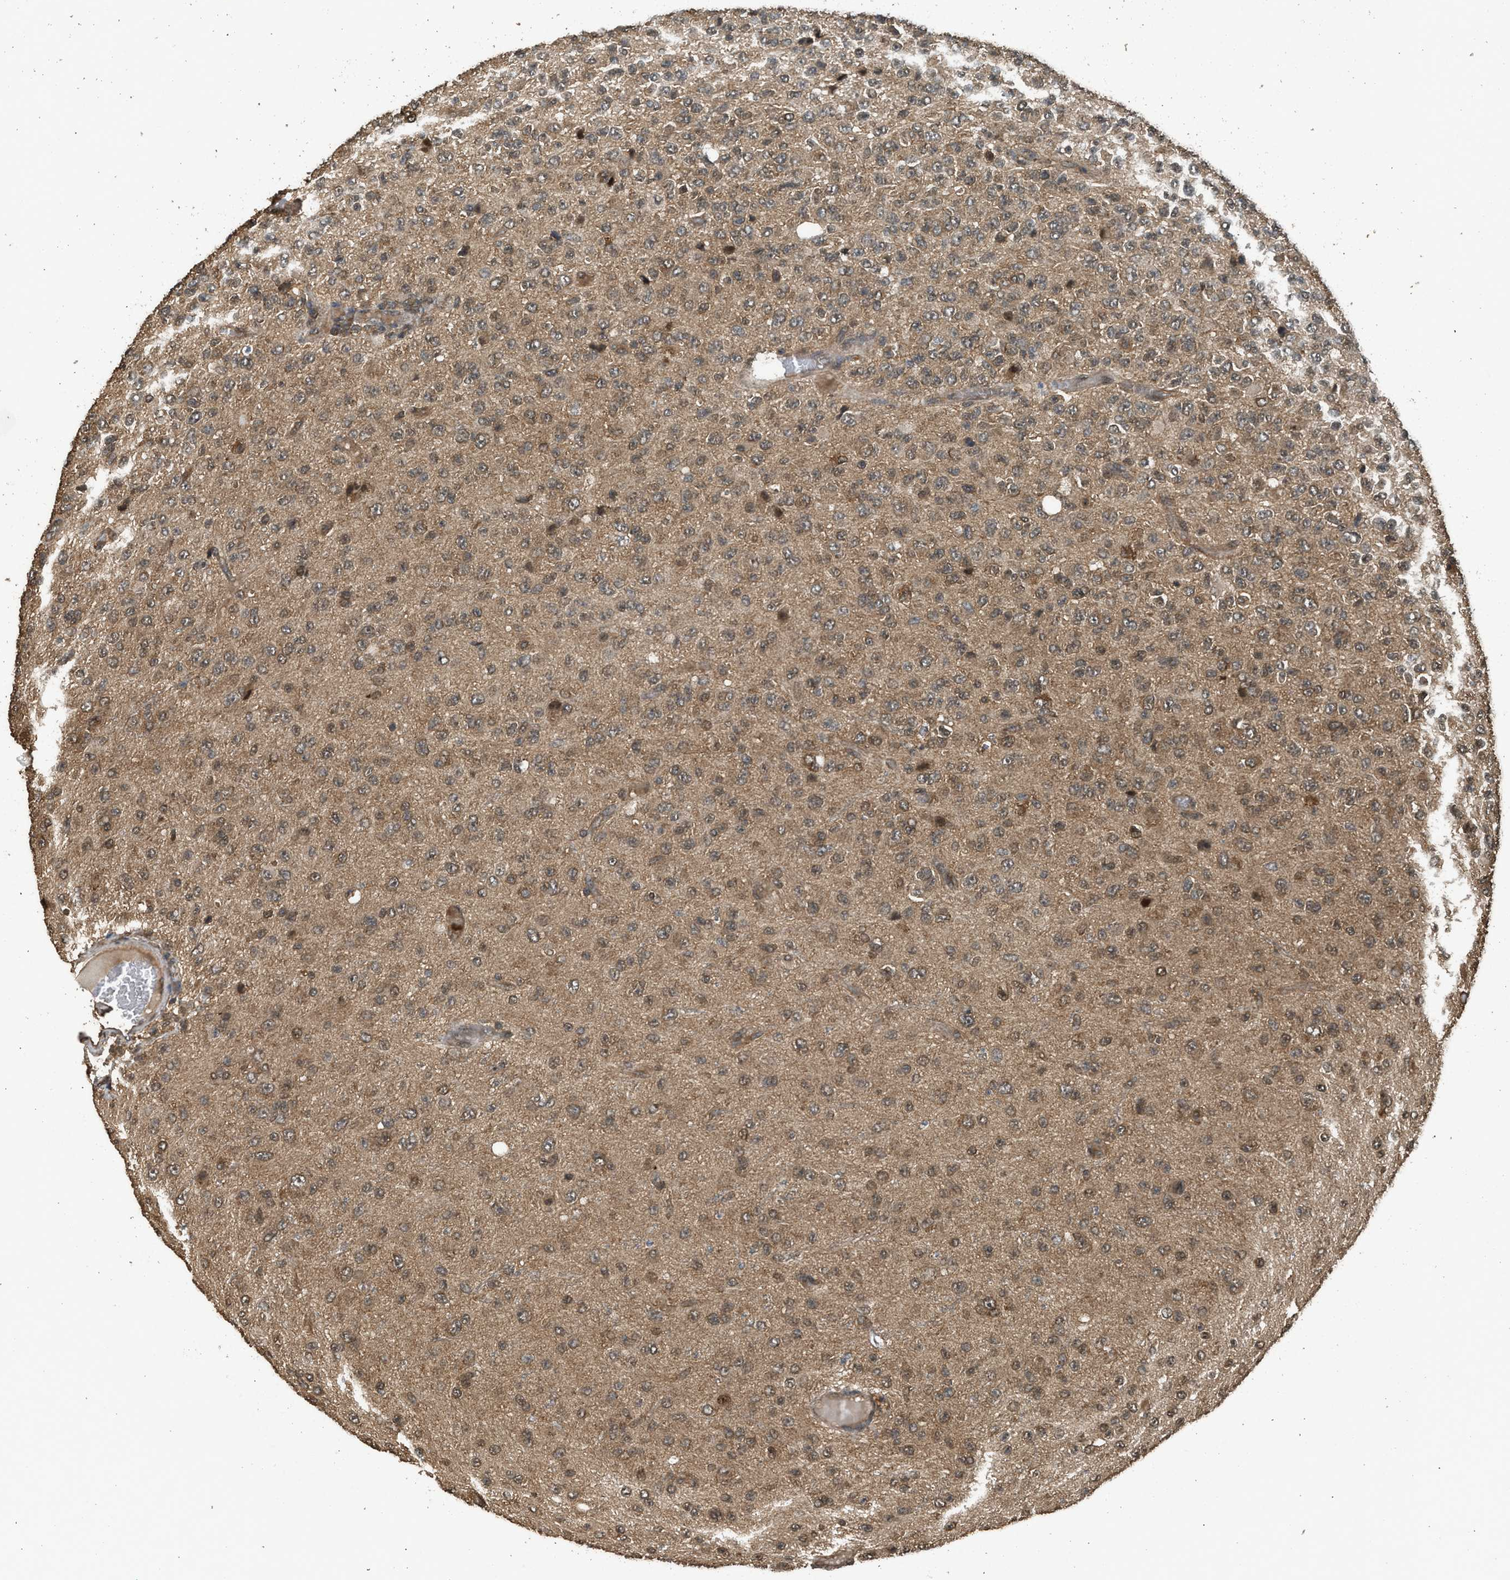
{"staining": {"intensity": "moderate", "quantity": ">75%", "location": "cytoplasmic/membranous"}, "tissue": "glioma", "cell_type": "Tumor cells", "image_type": "cancer", "snomed": [{"axis": "morphology", "description": "Glioma, malignant, High grade"}, {"axis": "topography", "description": "pancreas cauda"}], "caption": "Protein expression analysis of human glioma reveals moderate cytoplasmic/membranous positivity in about >75% of tumor cells. (Stains: DAB (3,3'-diaminobenzidine) in brown, nuclei in blue, Microscopy: brightfield microscopy at high magnification).", "gene": "MYBL2", "patient": {"sex": "male", "age": 60}}